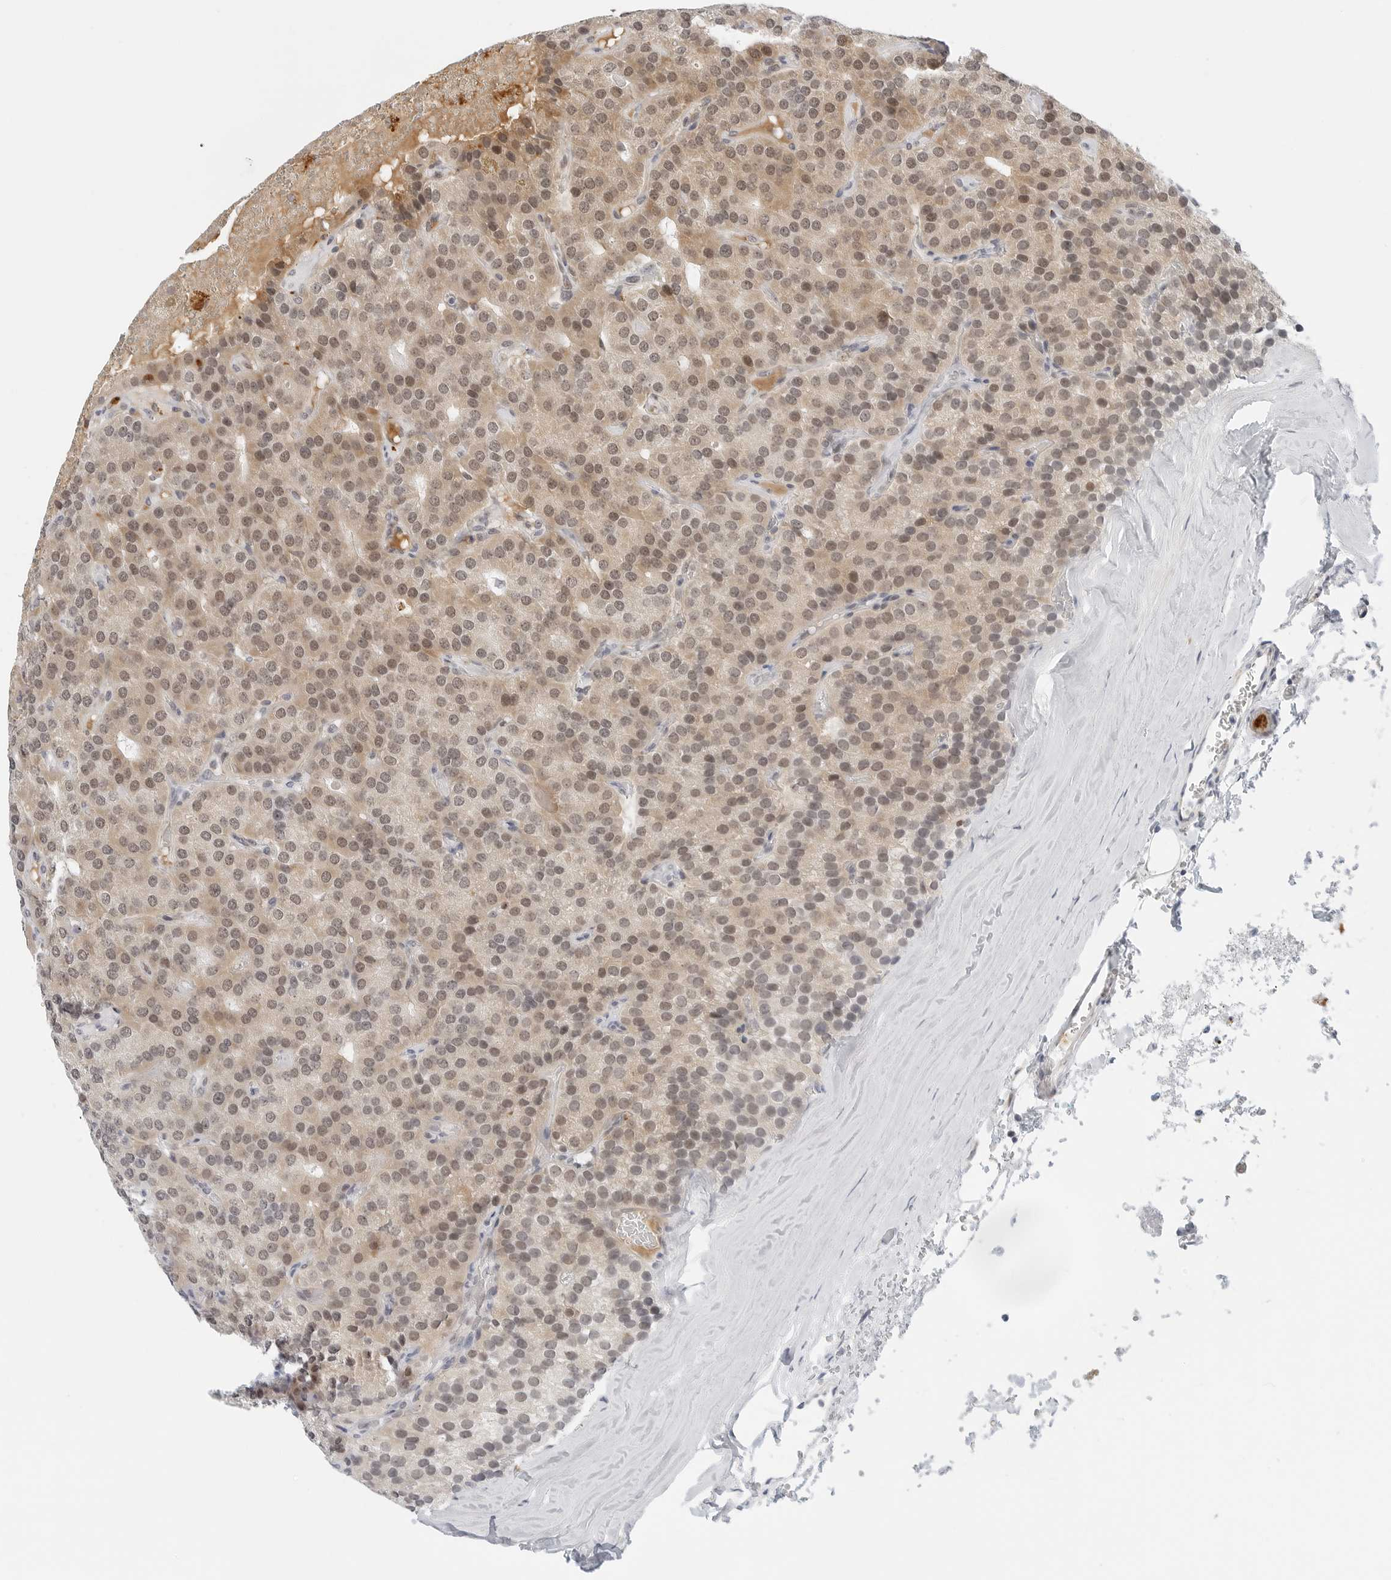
{"staining": {"intensity": "weak", "quantity": "25%-75%", "location": "cytoplasmic/membranous,nuclear"}, "tissue": "parathyroid gland", "cell_type": "Glandular cells", "image_type": "normal", "snomed": [{"axis": "morphology", "description": "Normal tissue, NOS"}, {"axis": "morphology", "description": "Adenoma, NOS"}, {"axis": "topography", "description": "Parathyroid gland"}], "caption": "Approximately 25%-75% of glandular cells in unremarkable human parathyroid gland demonstrate weak cytoplasmic/membranous,nuclear protein positivity as visualized by brown immunohistochemical staining.", "gene": "TSEN2", "patient": {"sex": "female", "age": 86}}